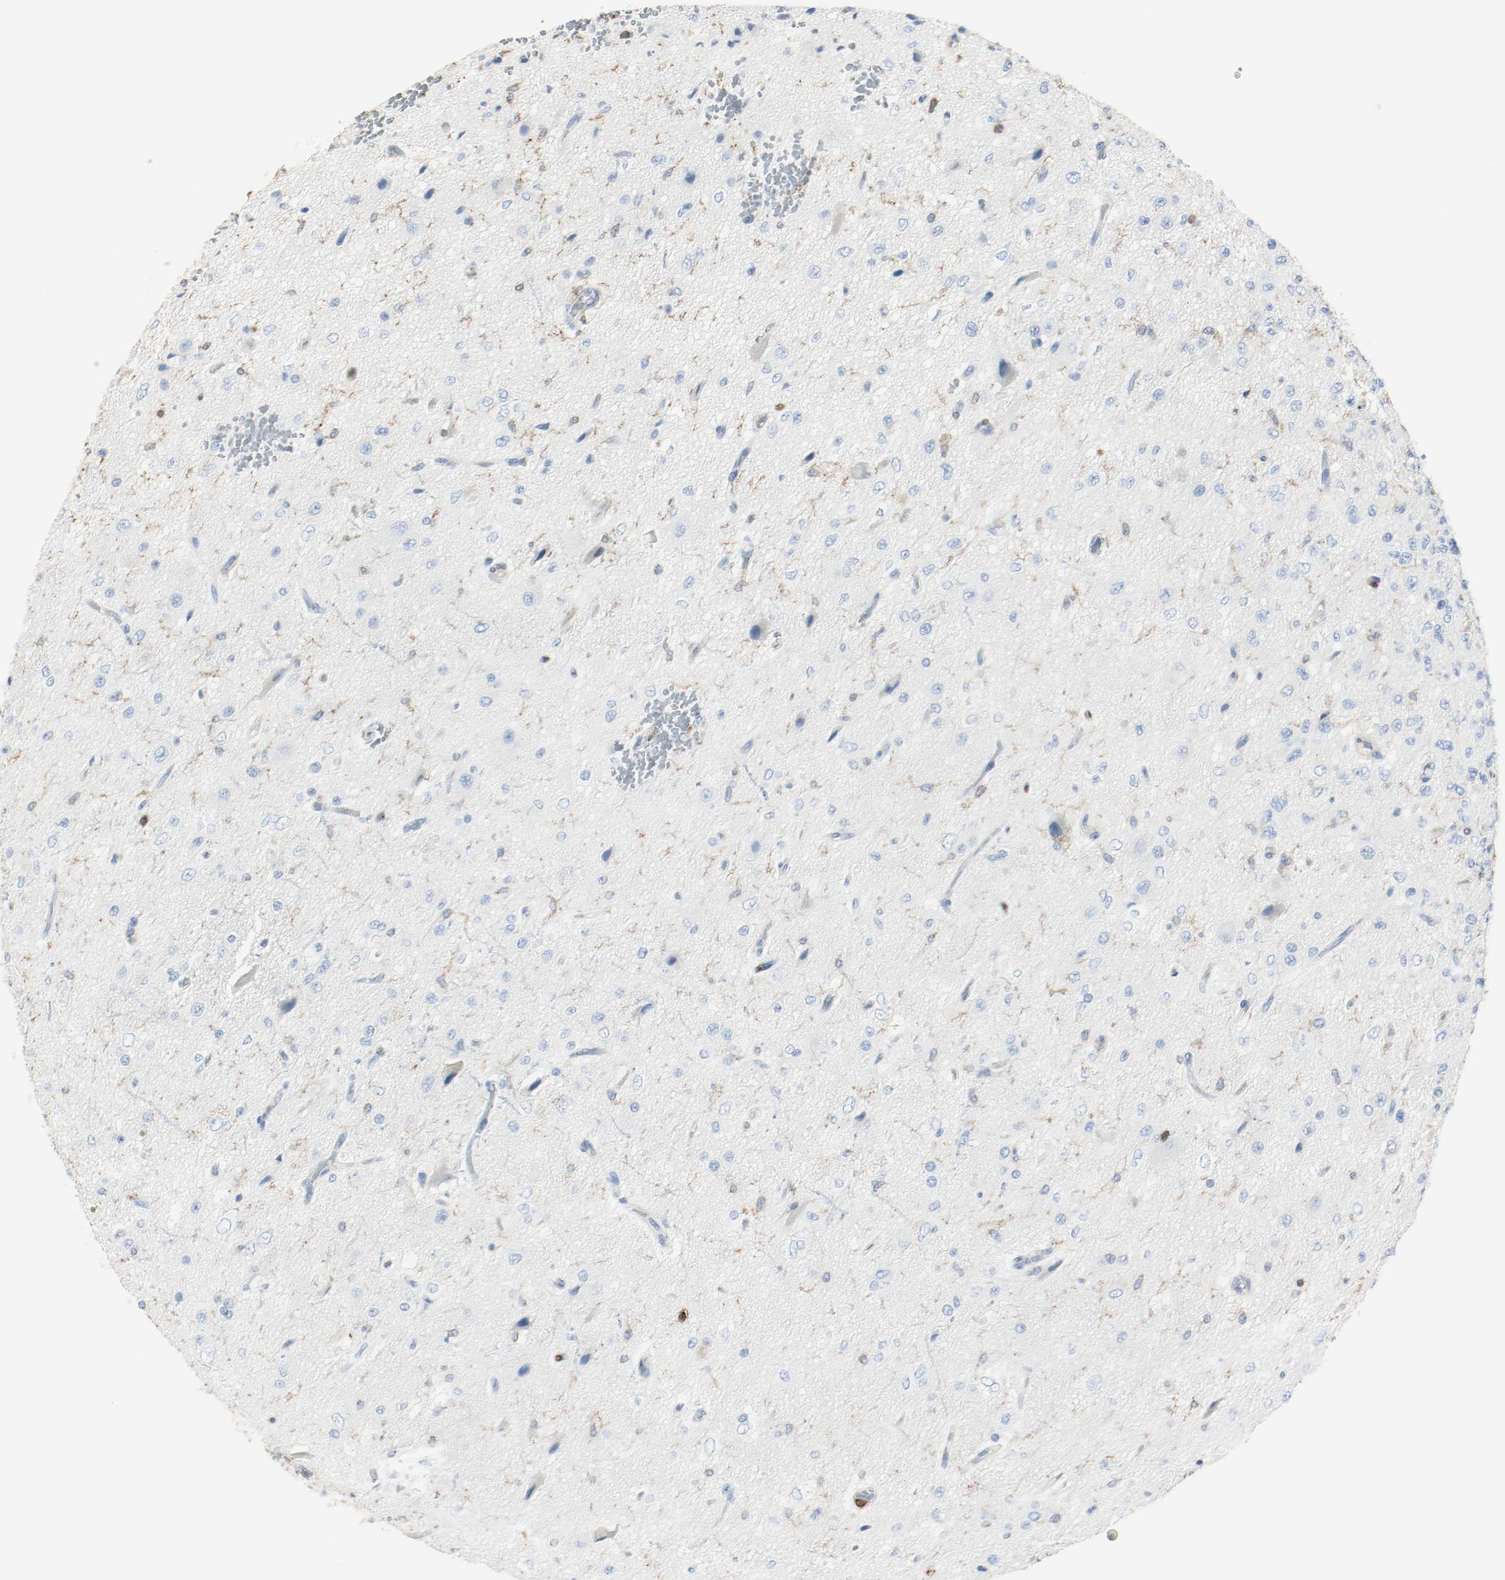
{"staining": {"intensity": "negative", "quantity": "none", "location": "none"}, "tissue": "glioma", "cell_type": "Tumor cells", "image_type": "cancer", "snomed": [{"axis": "morphology", "description": "Glioma, malignant, High grade"}, {"axis": "topography", "description": "pancreas cauda"}], "caption": "Immunohistochemistry of human malignant glioma (high-grade) demonstrates no expression in tumor cells. The staining was performed using DAB to visualize the protein expression in brown, while the nuclei were stained in blue with hematoxylin (Magnification: 20x).", "gene": "ARPC1B", "patient": {"sex": "male", "age": 60}}